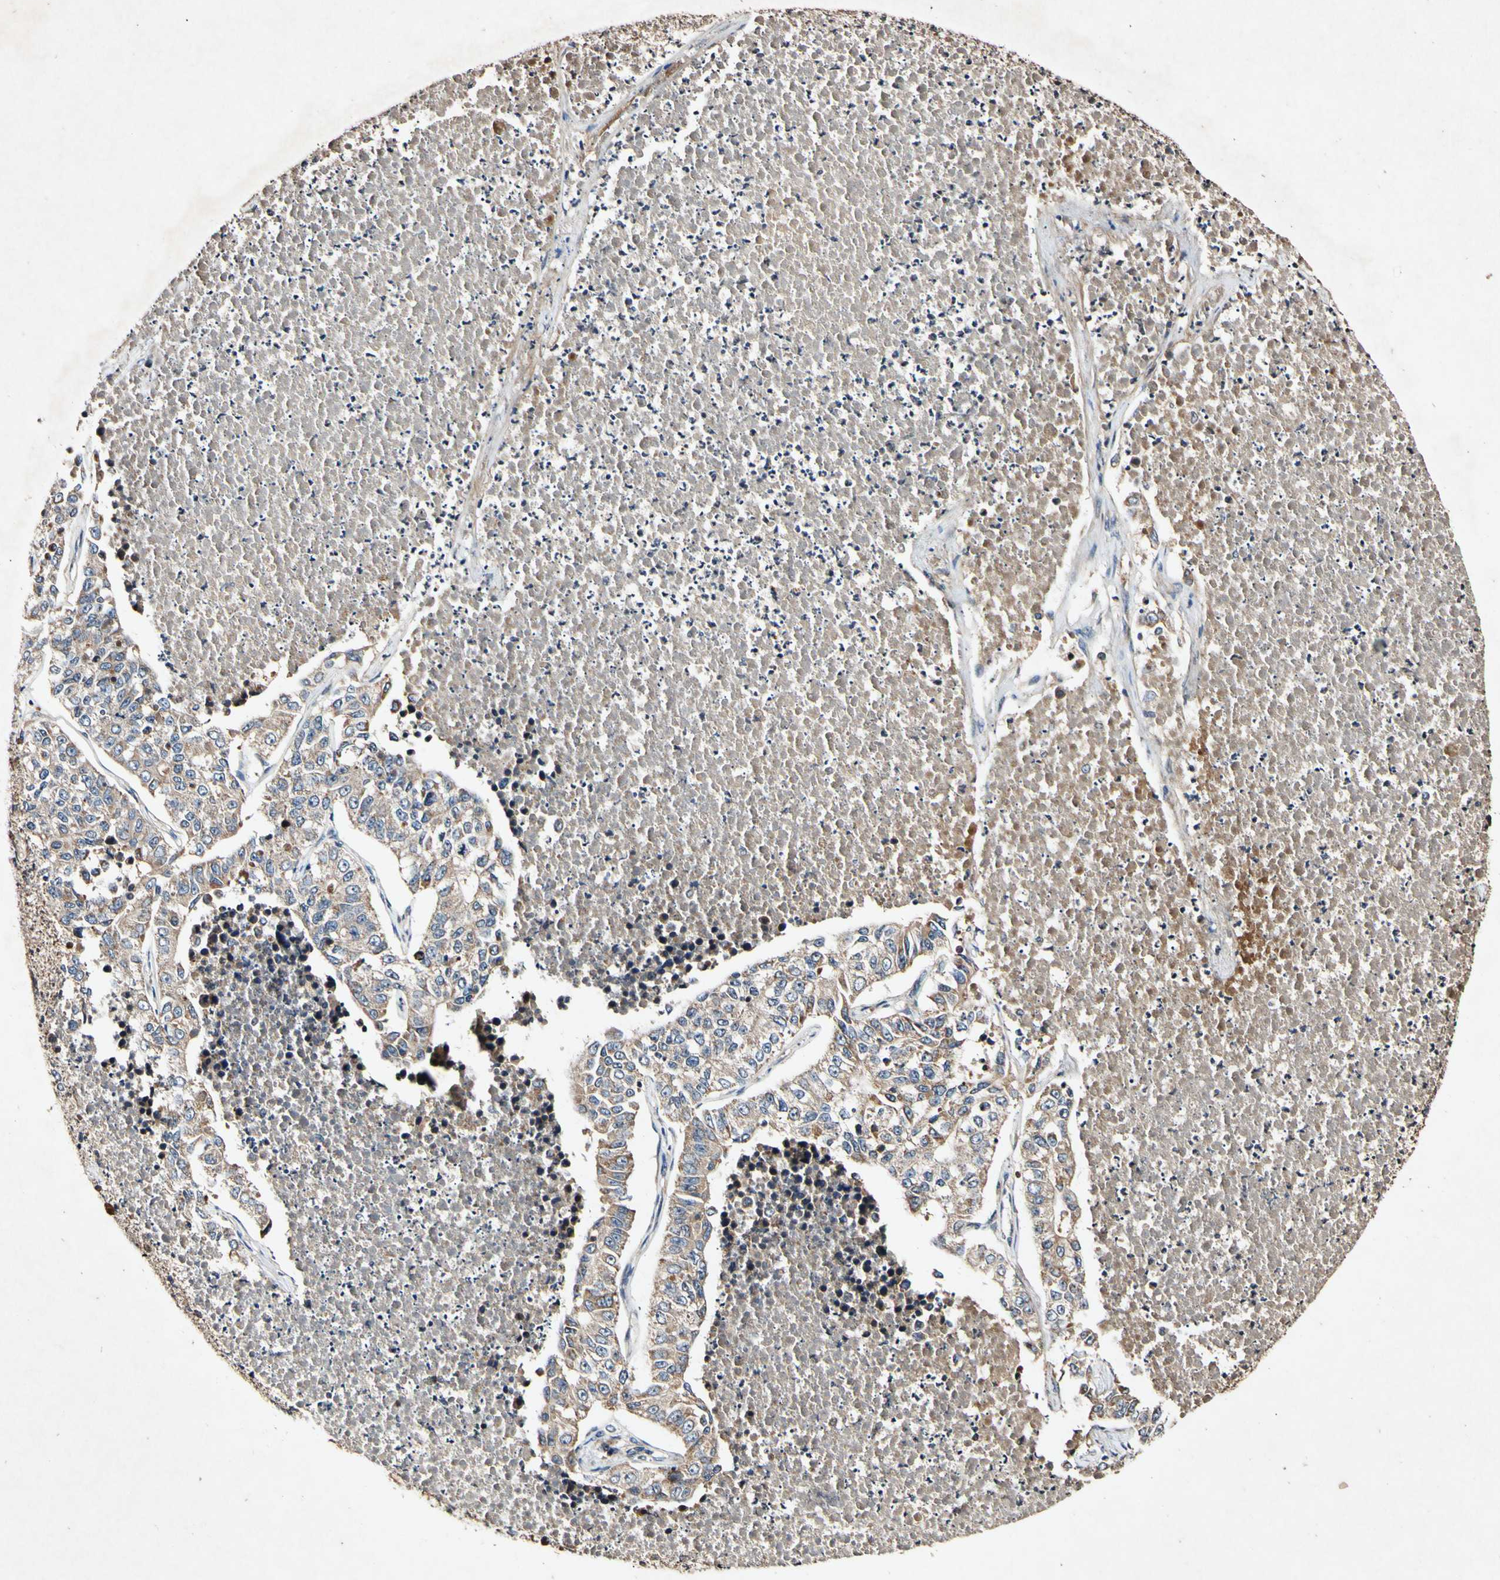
{"staining": {"intensity": "moderate", "quantity": ">75%", "location": "cytoplasmic/membranous"}, "tissue": "lung cancer", "cell_type": "Tumor cells", "image_type": "cancer", "snomed": [{"axis": "morphology", "description": "Adenocarcinoma, NOS"}, {"axis": "topography", "description": "Lung"}], "caption": "This image exhibits immunohistochemistry staining of adenocarcinoma (lung), with medium moderate cytoplasmic/membranous positivity in approximately >75% of tumor cells.", "gene": "PLAT", "patient": {"sex": "male", "age": 49}}